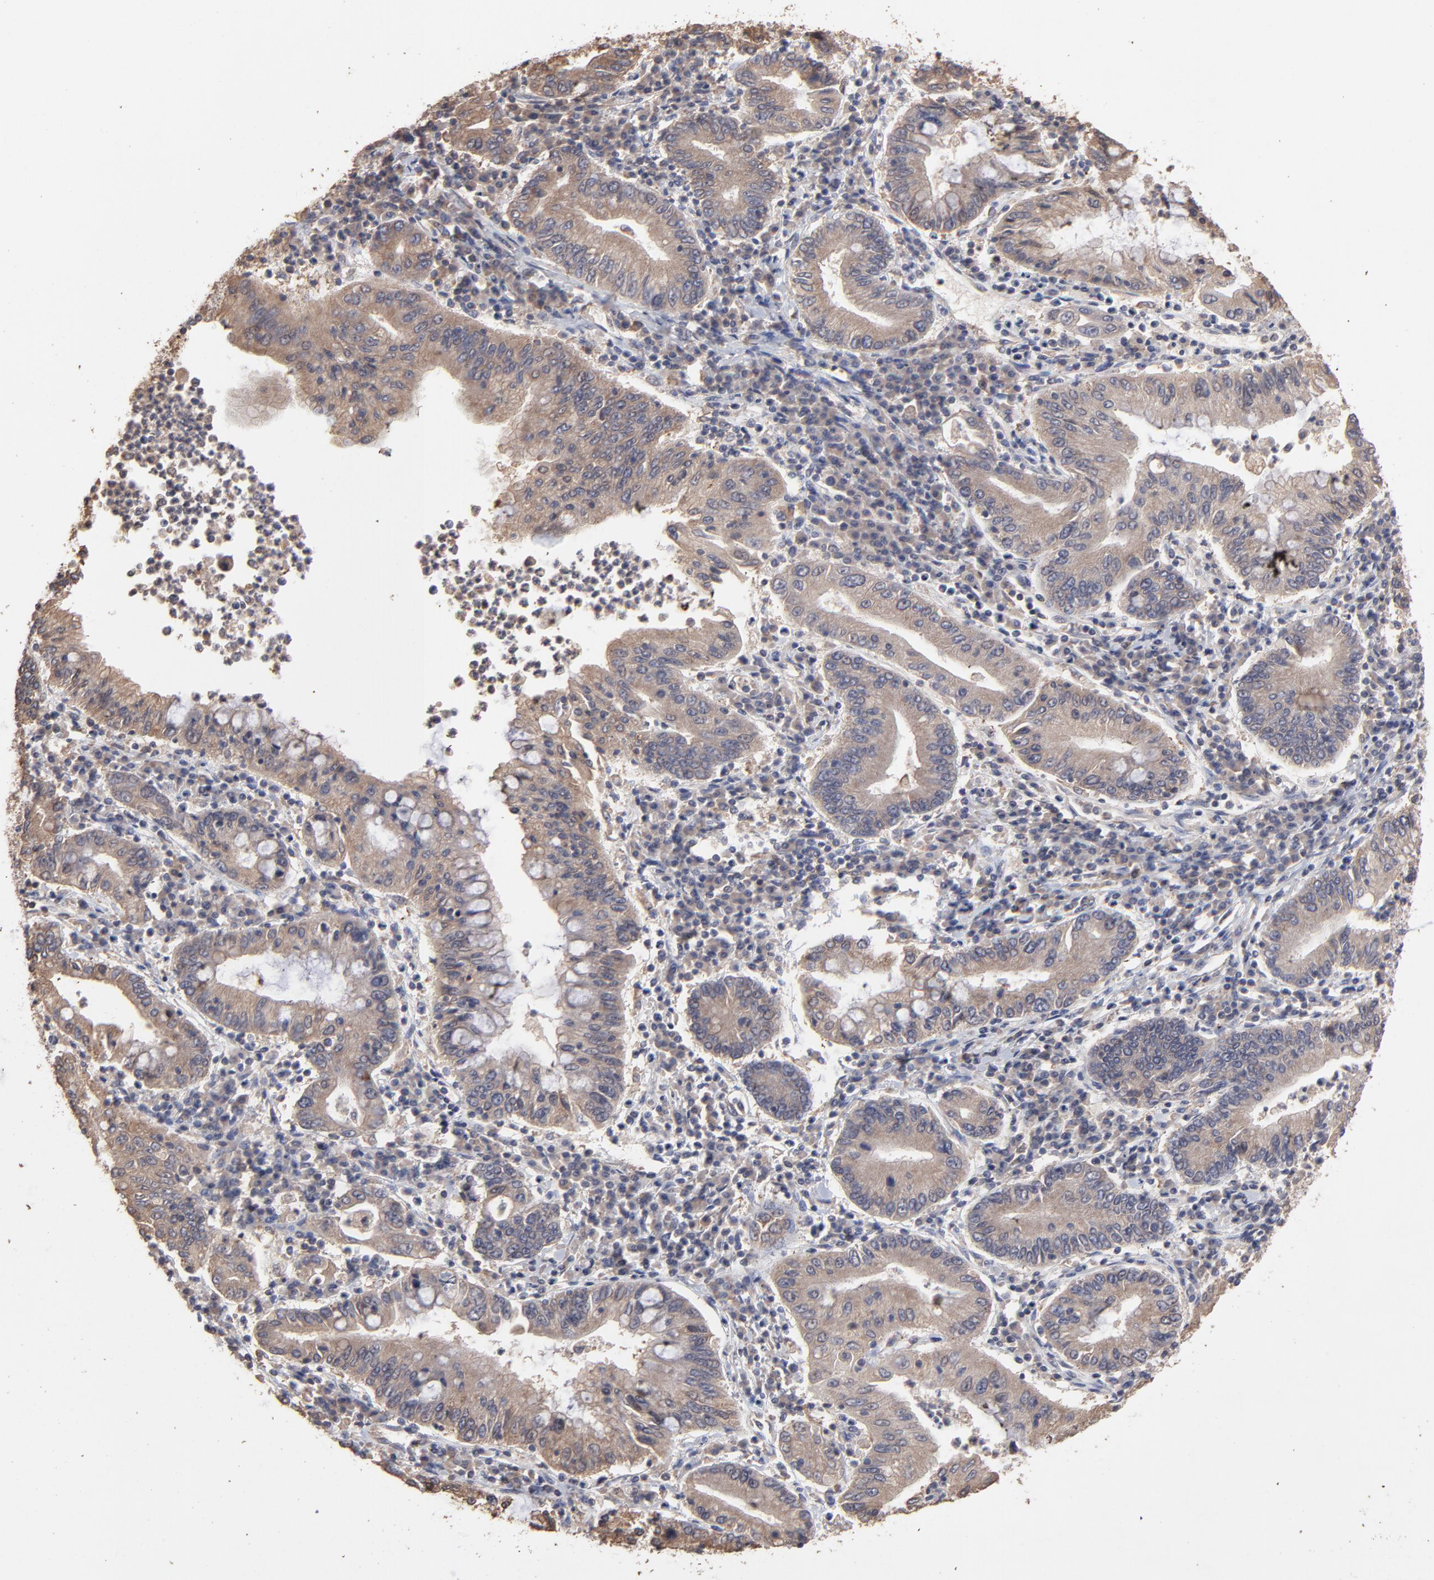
{"staining": {"intensity": "moderate", "quantity": ">75%", "location": "cytoplasmic/membranous"}, "tissue": "stomach cancer", "cell_type": "Tumor cells", "image_type": "cancer", "snomed": [{"axis": "morphology", "description": "Normal tissue, NOS"}, {"axis": "morphology", "description": "Adenocarcinoma, NOS"}, {"axis": "topography", "description": "Esophagus"}, {"axis": "topography", "description": "Stomach, upper"}, {"axis": "topography", "description": "Peripheral nerve tissue"}], "caption": "Stomach adenocarcinoma was stained to show a protein in brown. There is medium levels of moderate cytoplasmic/membranous staining in approximately >75% of tumor cells.", "gene": "TANGO2", "patient": {"sex": "male", "age": 62}}